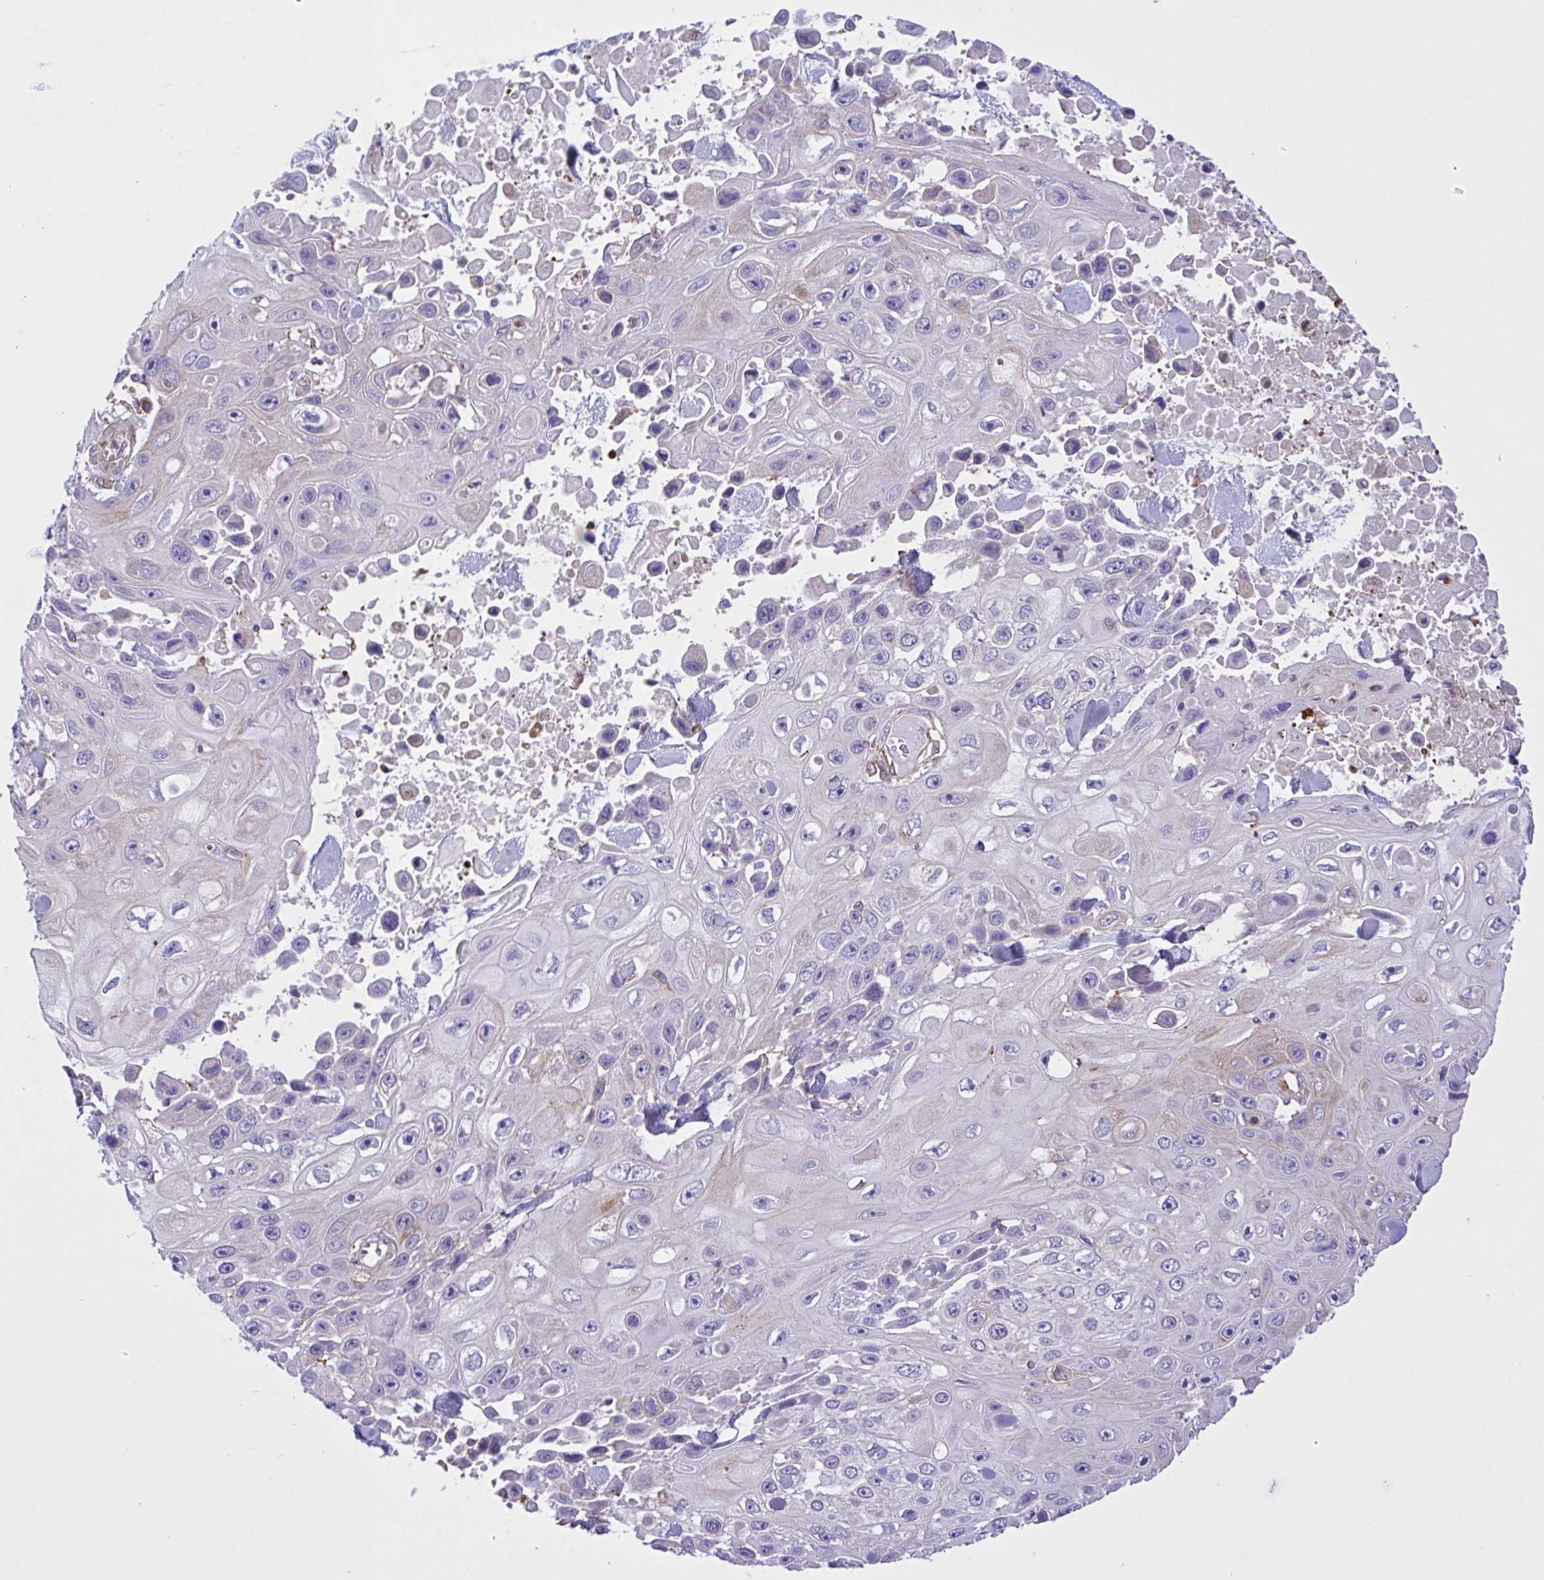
{"staining": {"intensity": "moderate", "quantity": "<25%", "location": "cytoplasmic/membranous"}, "tissue": "skin cancer", "cell_type": "Tumor cells", "image_type": "cancer", "snomed": [{"axis": "morphology", "description": "Squamous cell carcinoma, NOS"}, {"axis": "topography", "description": "Skin"}], "caption": "DAB (3,3'-diaminobenzidine) immunohistochemical staining of human skin cancer (squamous cell carcinoma) demonstrates moderate cytoplasmic/membranous protein staining in approximately <25% of tumor cells. The staining was performed using DAB to visualize the protein expression in brown, while the nuclei were stained in blue with hematoxylin (Magnification: 20x).", "gene": "OR51M1", "patient": {"sex": "male", "age": 82}}